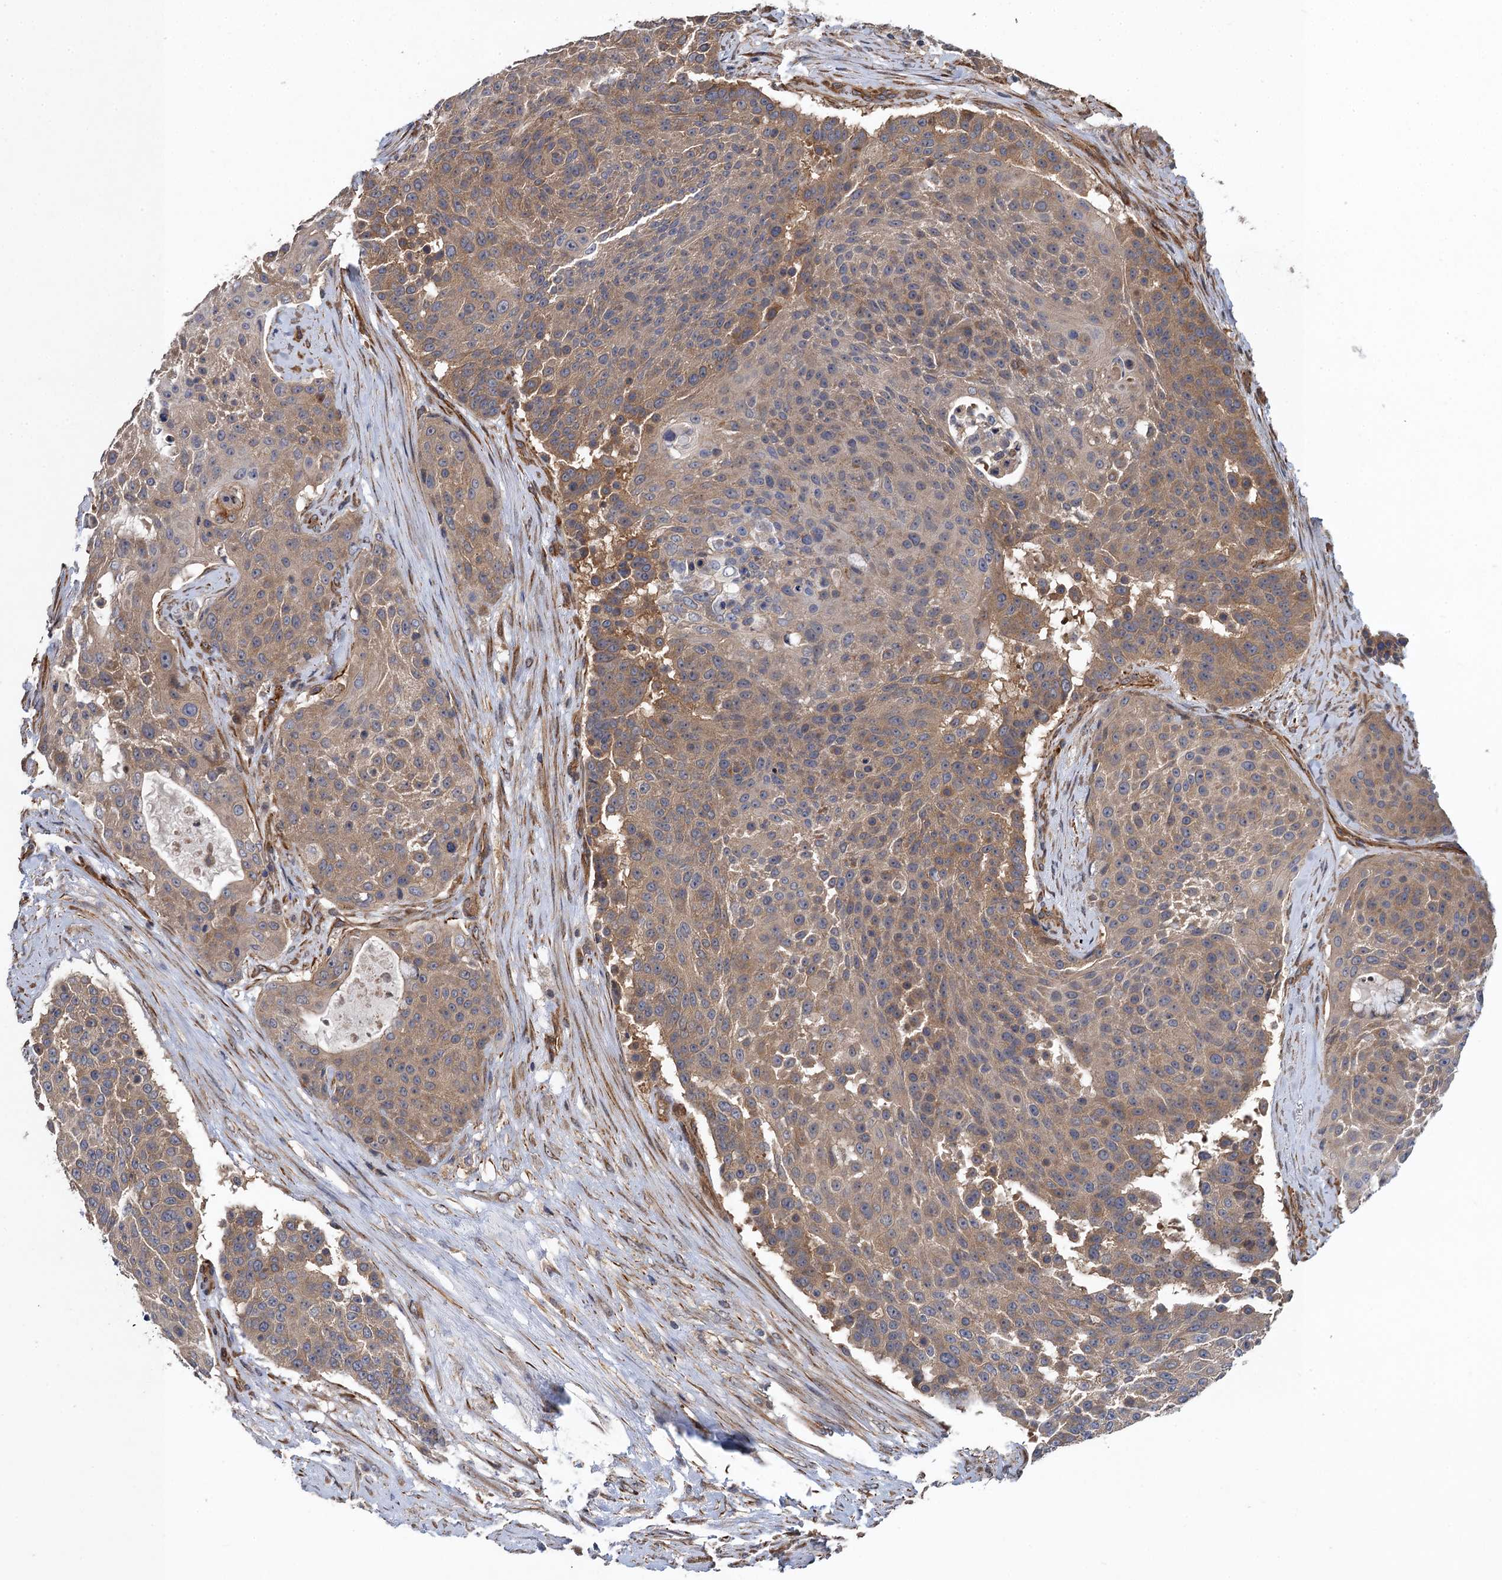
{"staining": {"intensity": "moderate", "quantity": ">75%", "location": "cytoplasmic/membranous"}, "tissue": "urothelial cancer", "cell_type": "Tumor cells", "image_type": "cancer", "snomed": [{"axis": "morphology", "description": "Urothelial carcinoma, High grade"}, {"axis": "topography", "description": "Urinary bladder"}], "caption": "Urothelial carcinoma (high-grade) stained with a protein marker reveals moderate staining in tumor cells.", "gene": "PJA2", "patient": {"sex": "female", "age": 63}}